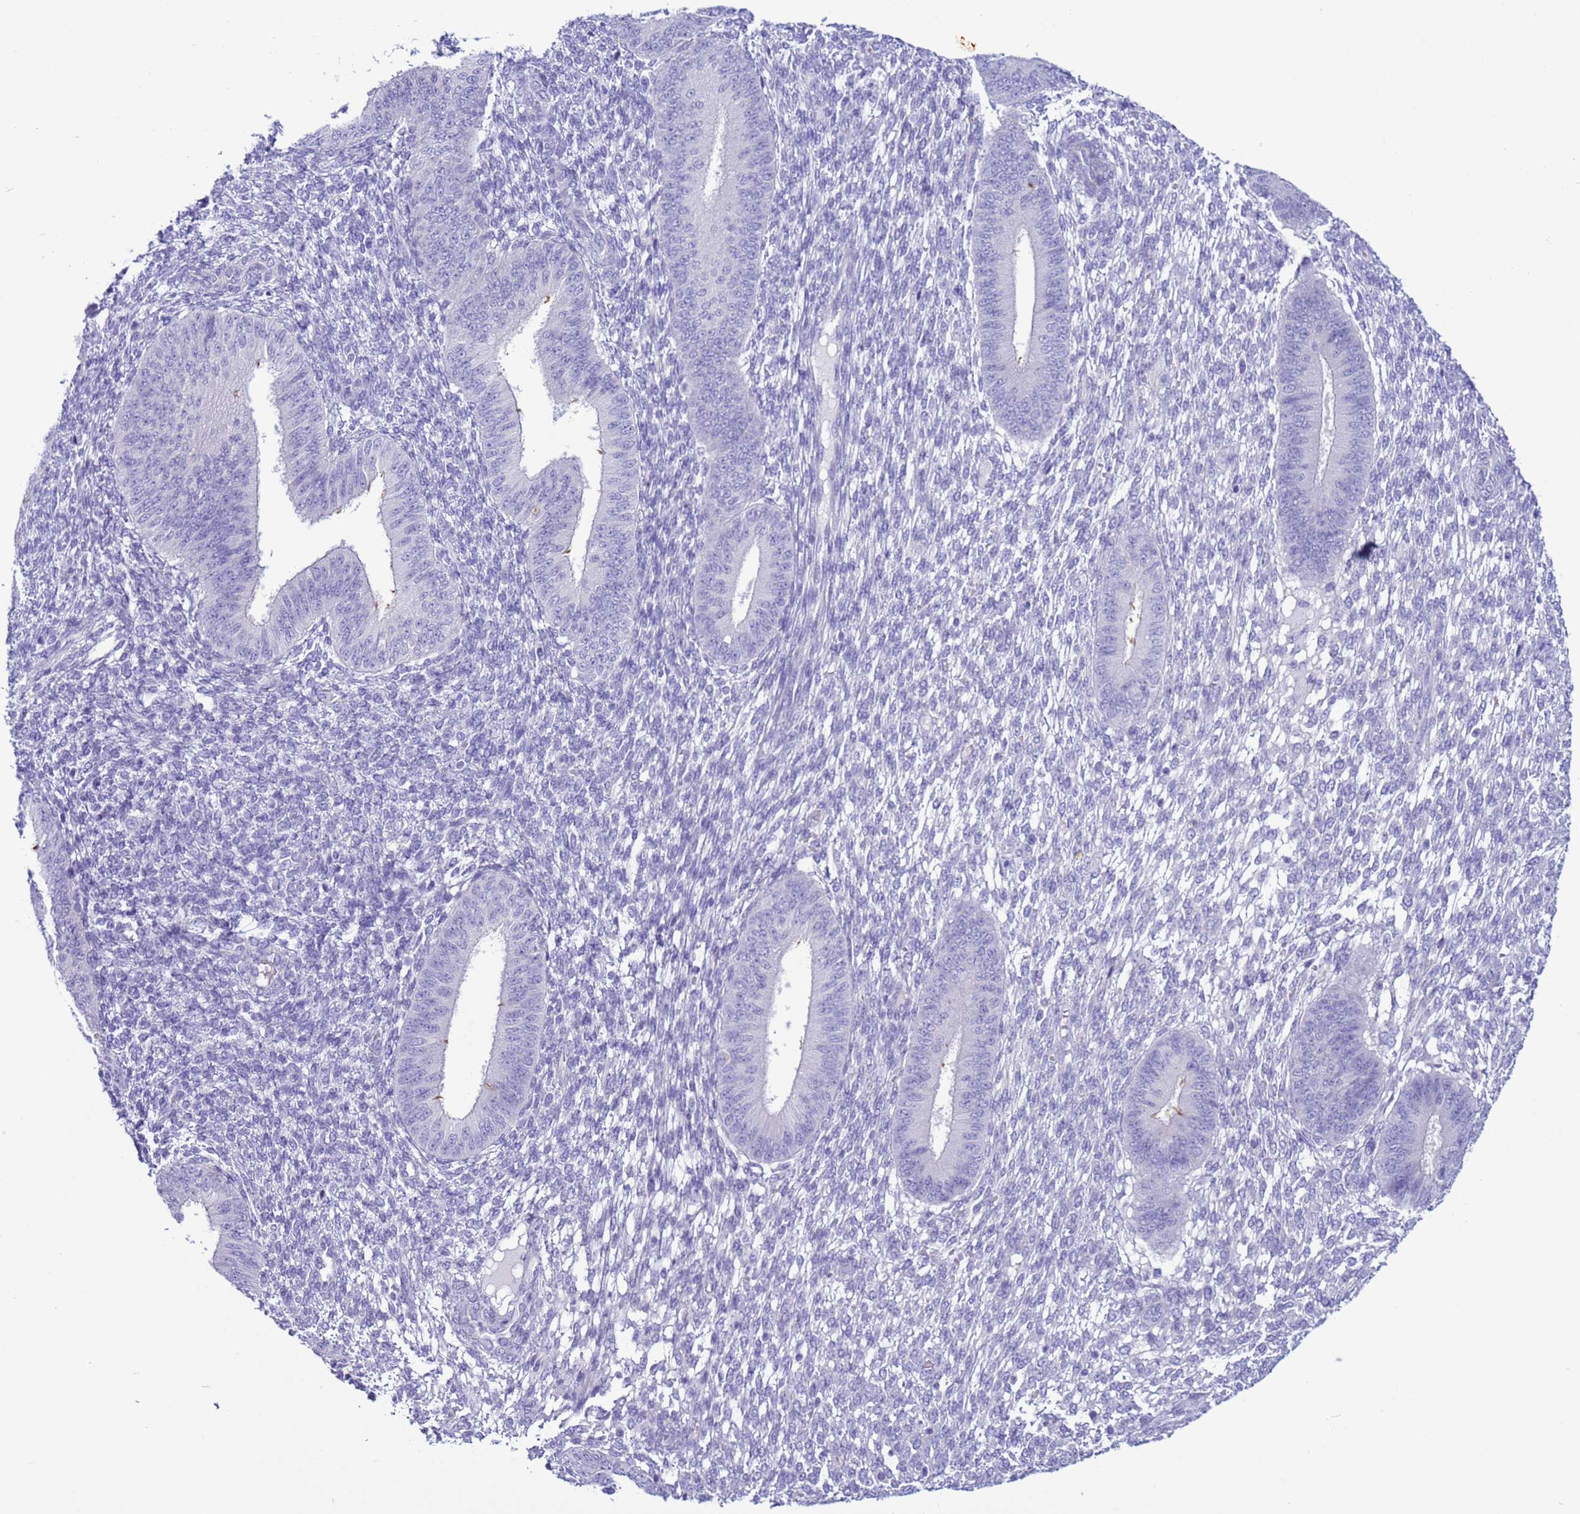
{"staining": {"intensity": "negative", "quantity": "none", "location": "none"}, "tissue": "endometrium", "cell_type": "Cells in endometrial stroma", "image_type": "normal", "snomed": [{"axis": "morphology", "description": "Normal tissue, NOS"}, {"axis": "topography", "description": "Endometrium"}], "caption": "An image of endometrium stained for a protein reveals no brown staining in cells in endometrial stroma. The staining is performed using DAB brown chromogen with nuclei counter-stained in using hematoxylin.", "gene": "CST1", "patient": {"sex": "female", "age": 49}}